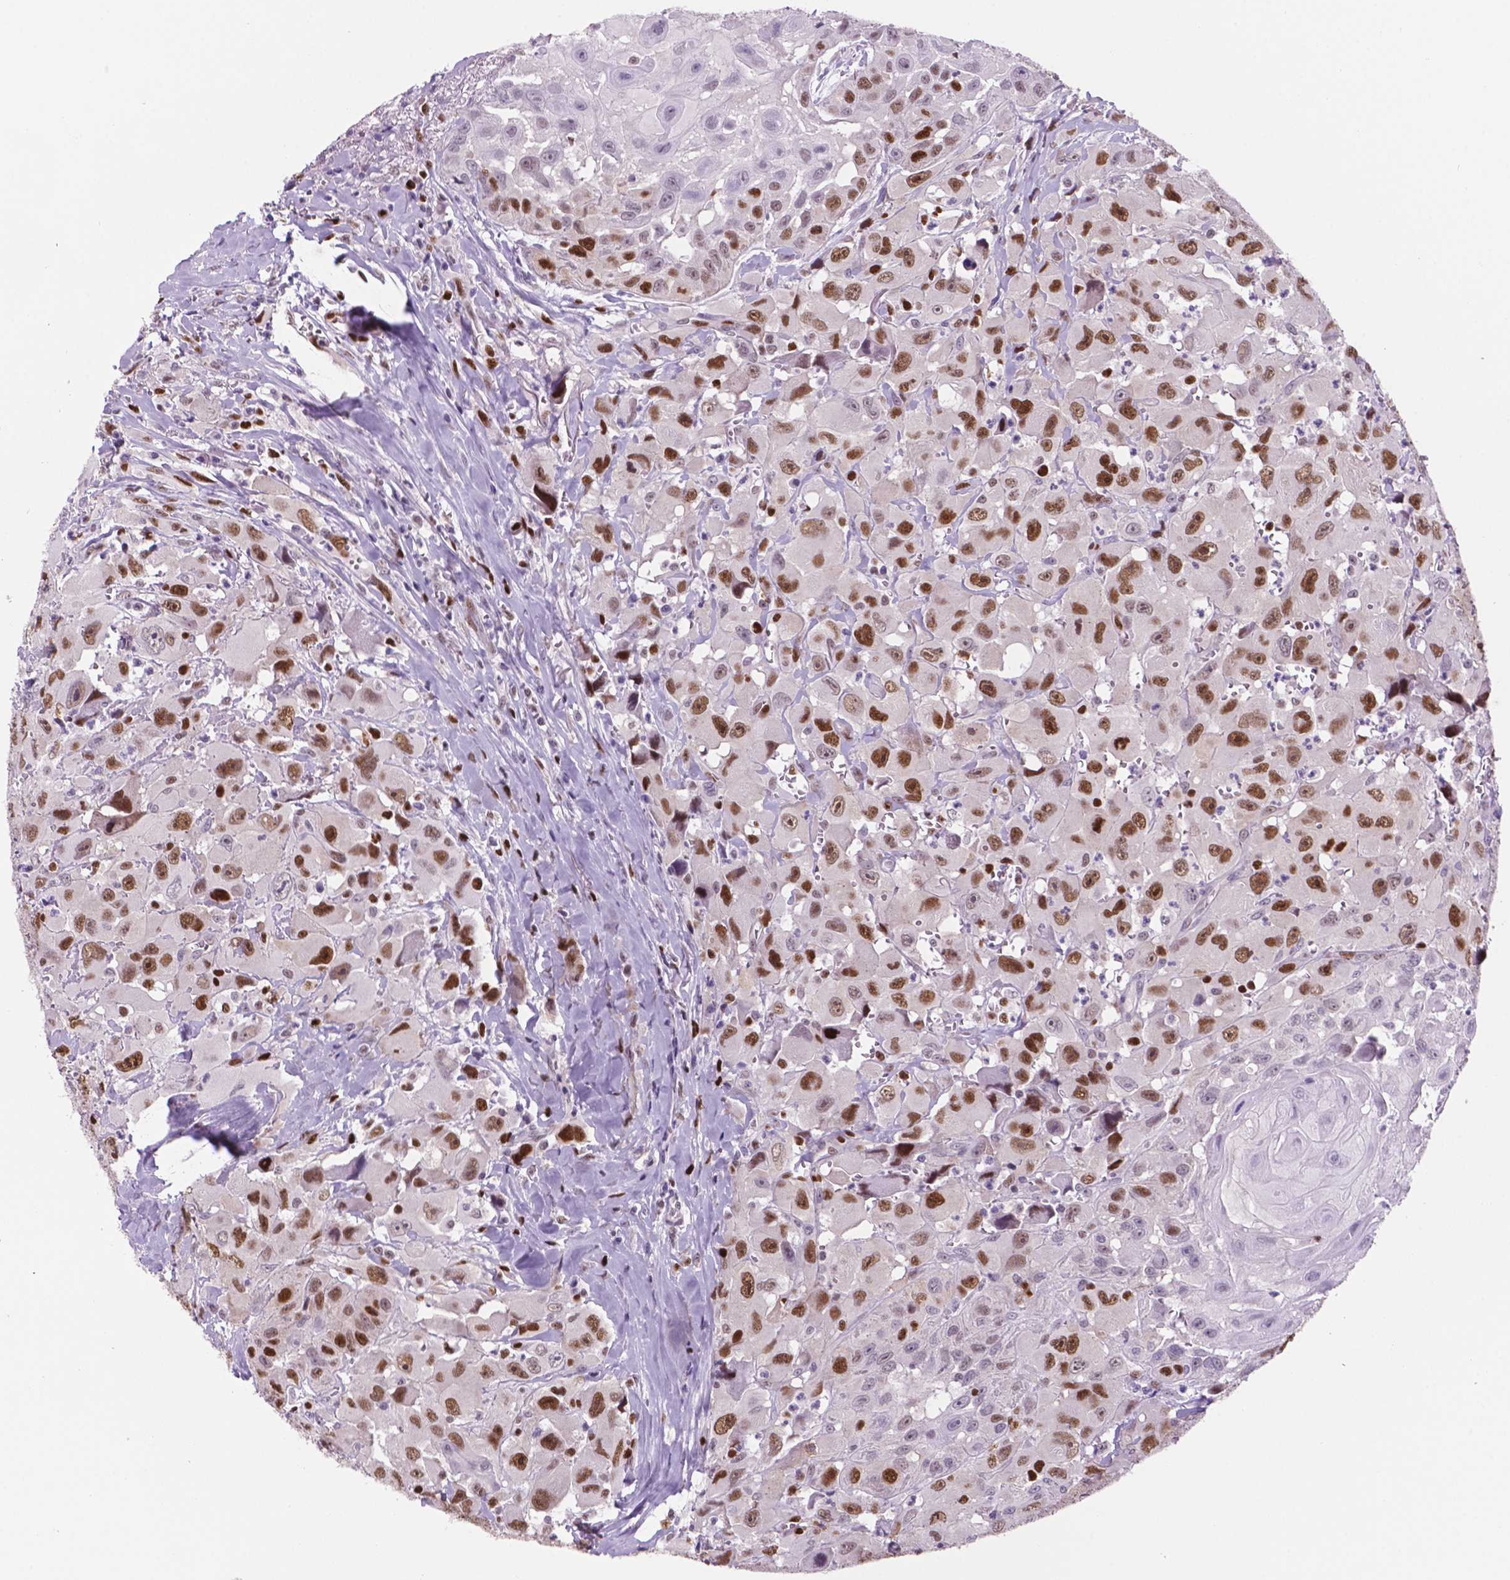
{"staining": {"intensity": "moderate", "quantity": ">75%", "location": "nuclear"}, "tissue": "head and neck cancer", "cell_type": "Tumor cells", "image_type": "cancer", "snomed": [{"axis": "morphology", "description": "Squamous cell carcinoma, NOS"}, {"axis": "morphology", "description": "Squamous cell carcinoma, metastatic, NOS"}, {"axis": "topography", "description": "Oral tissue"}, {"axis": "topography", "description": "Head-Neck"}], "caption": "The photomicrograph reveals a brown stain indicating the presence of a protein in the nuclear of tumor cells in head and neck cancer (metastatic squamous cell carcinoma).", "gene": "NCAPH2", "patient": {"sex": "female", "age": 85}}